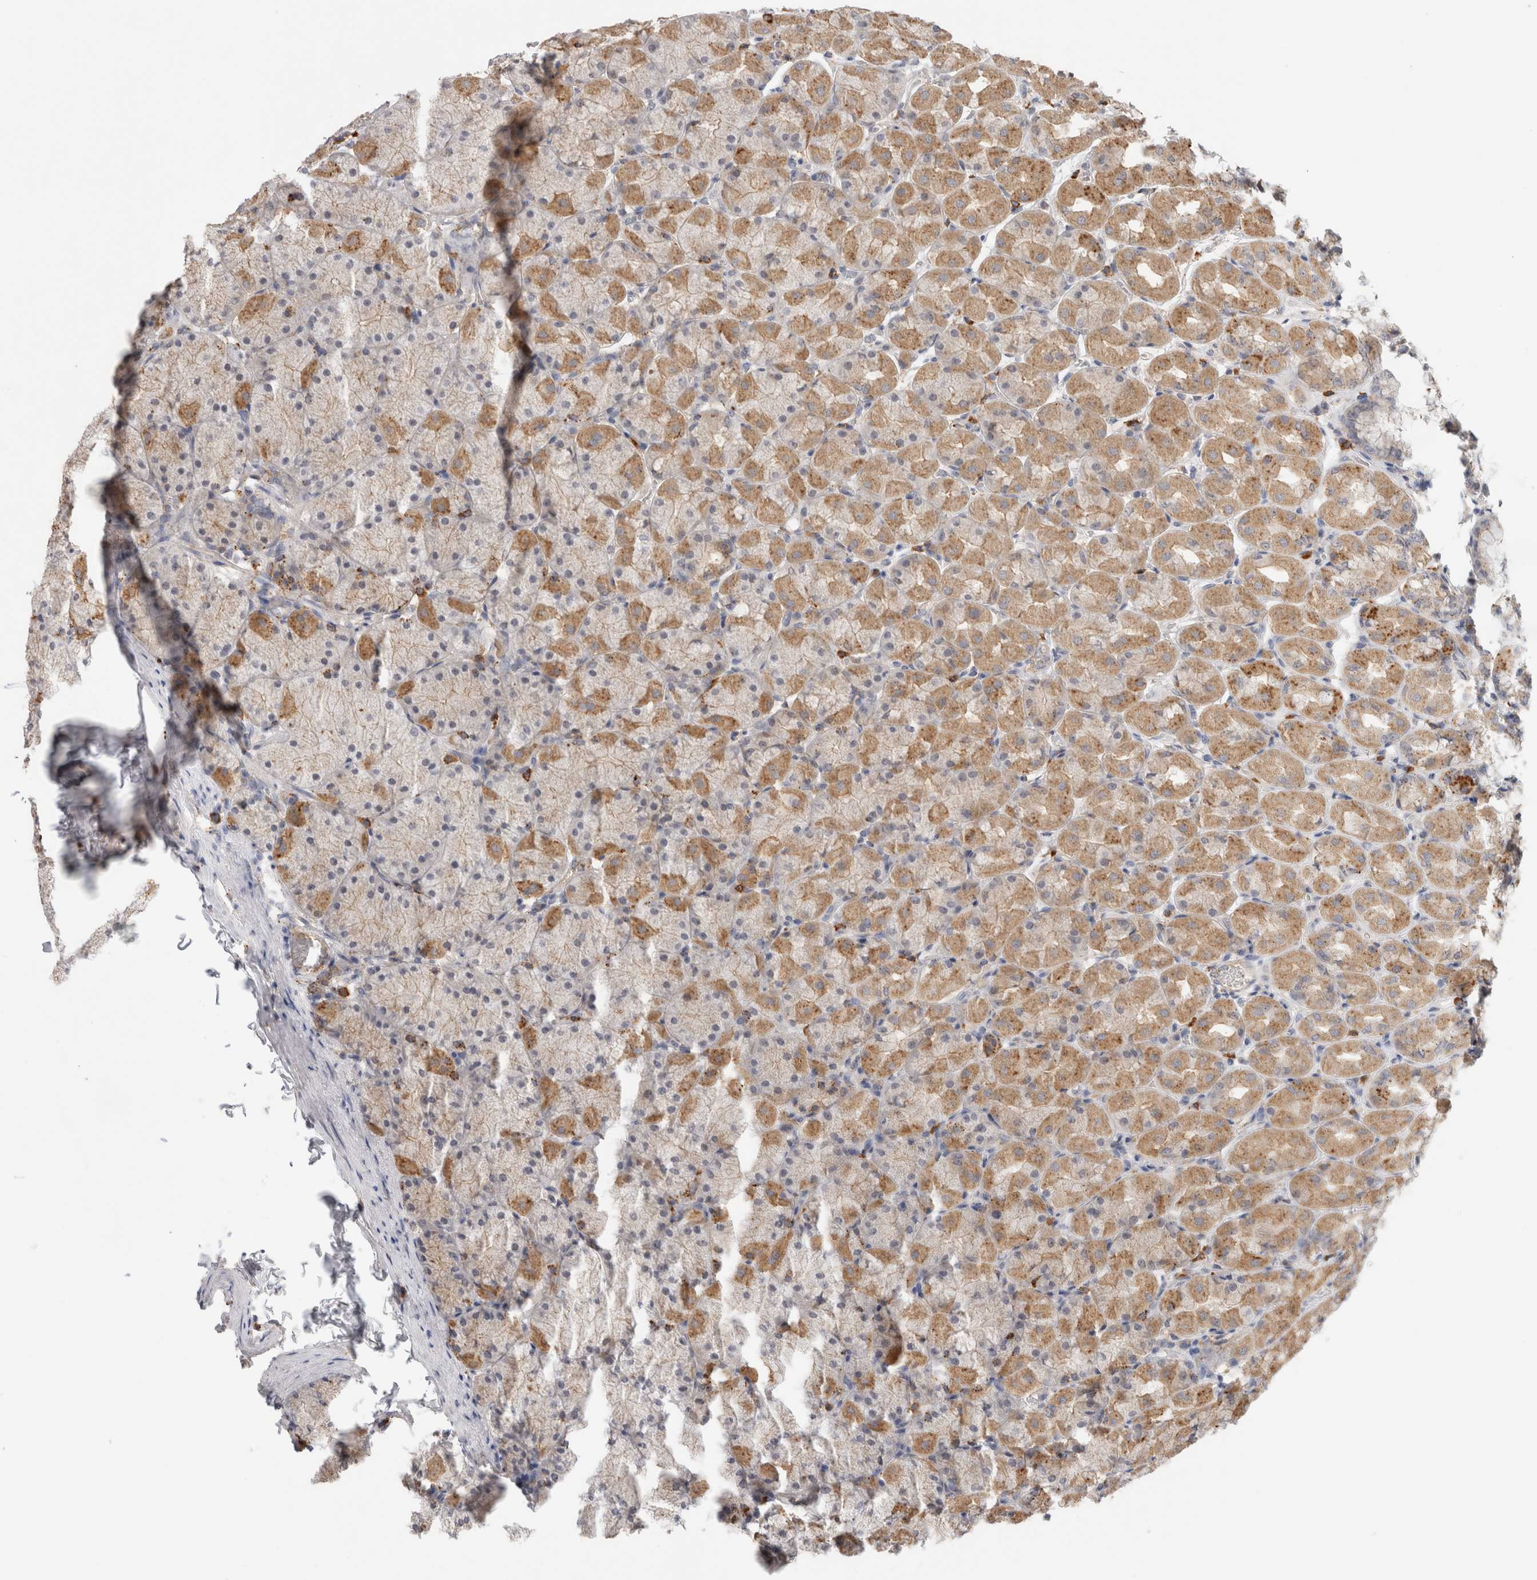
{"staining": {"intensity": "moderate", "quantity": "25%-75%", "location": "cytoplasmic/membranous"}, "tissue": "stomach", "cell_type": "Glandular cells", "image_type": "normal", "snomed": [{"axis": "morphology", "description": "Normal tissue, NOS"}, {"axis": "topography", "description": "Stomach, upper"}], "caption": "This histopathology image demonstrates normal stomach stained with immunohistochemistry (IHC) to label a protein in brown. The cytoplasmic/membranous of glandular cells show moderate positivity for the protein. Nuclei are counter-stained blue.", "gene": "GNS", "patient": {"sex": "female", "age": 56}}